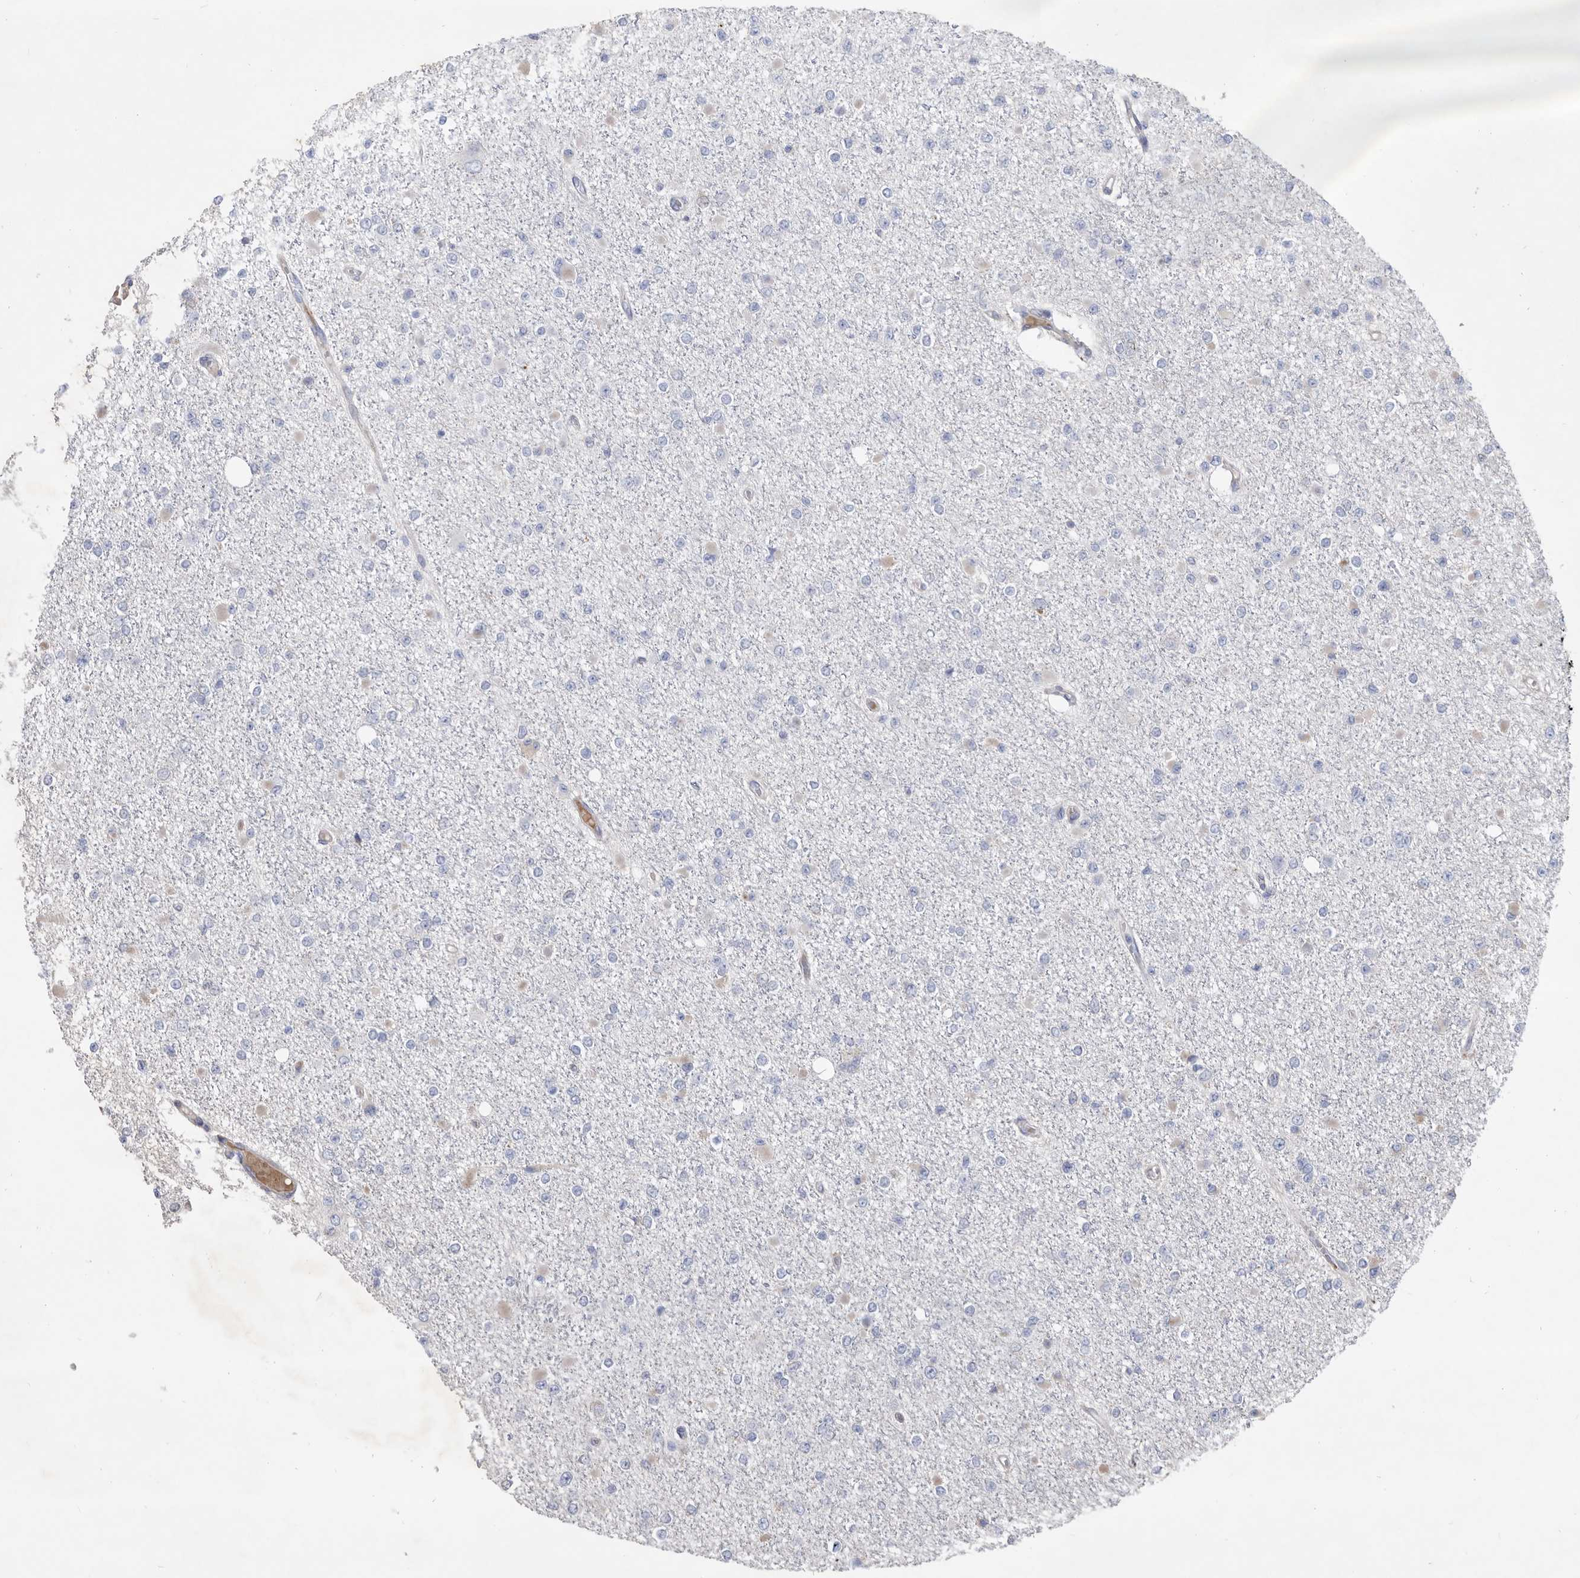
{"staining": {"intensity": "negative", "quantity": "none", "location": "none"}, "tissue": "glioma", "cell_type": "Tumor cells", "image_type": "cancer", "snomed": [{"axis": "morphology", "description": "Glioma, malignant, Low grade"}, {"axis": "topography", "description": "Brain"}], "caption": "Malignant glioma (low-grade) stained for a protein using IHC reveals no staining tumor cells.", "gene": "ATP13A3", "patient": {"sex": "female", "age": 22}}